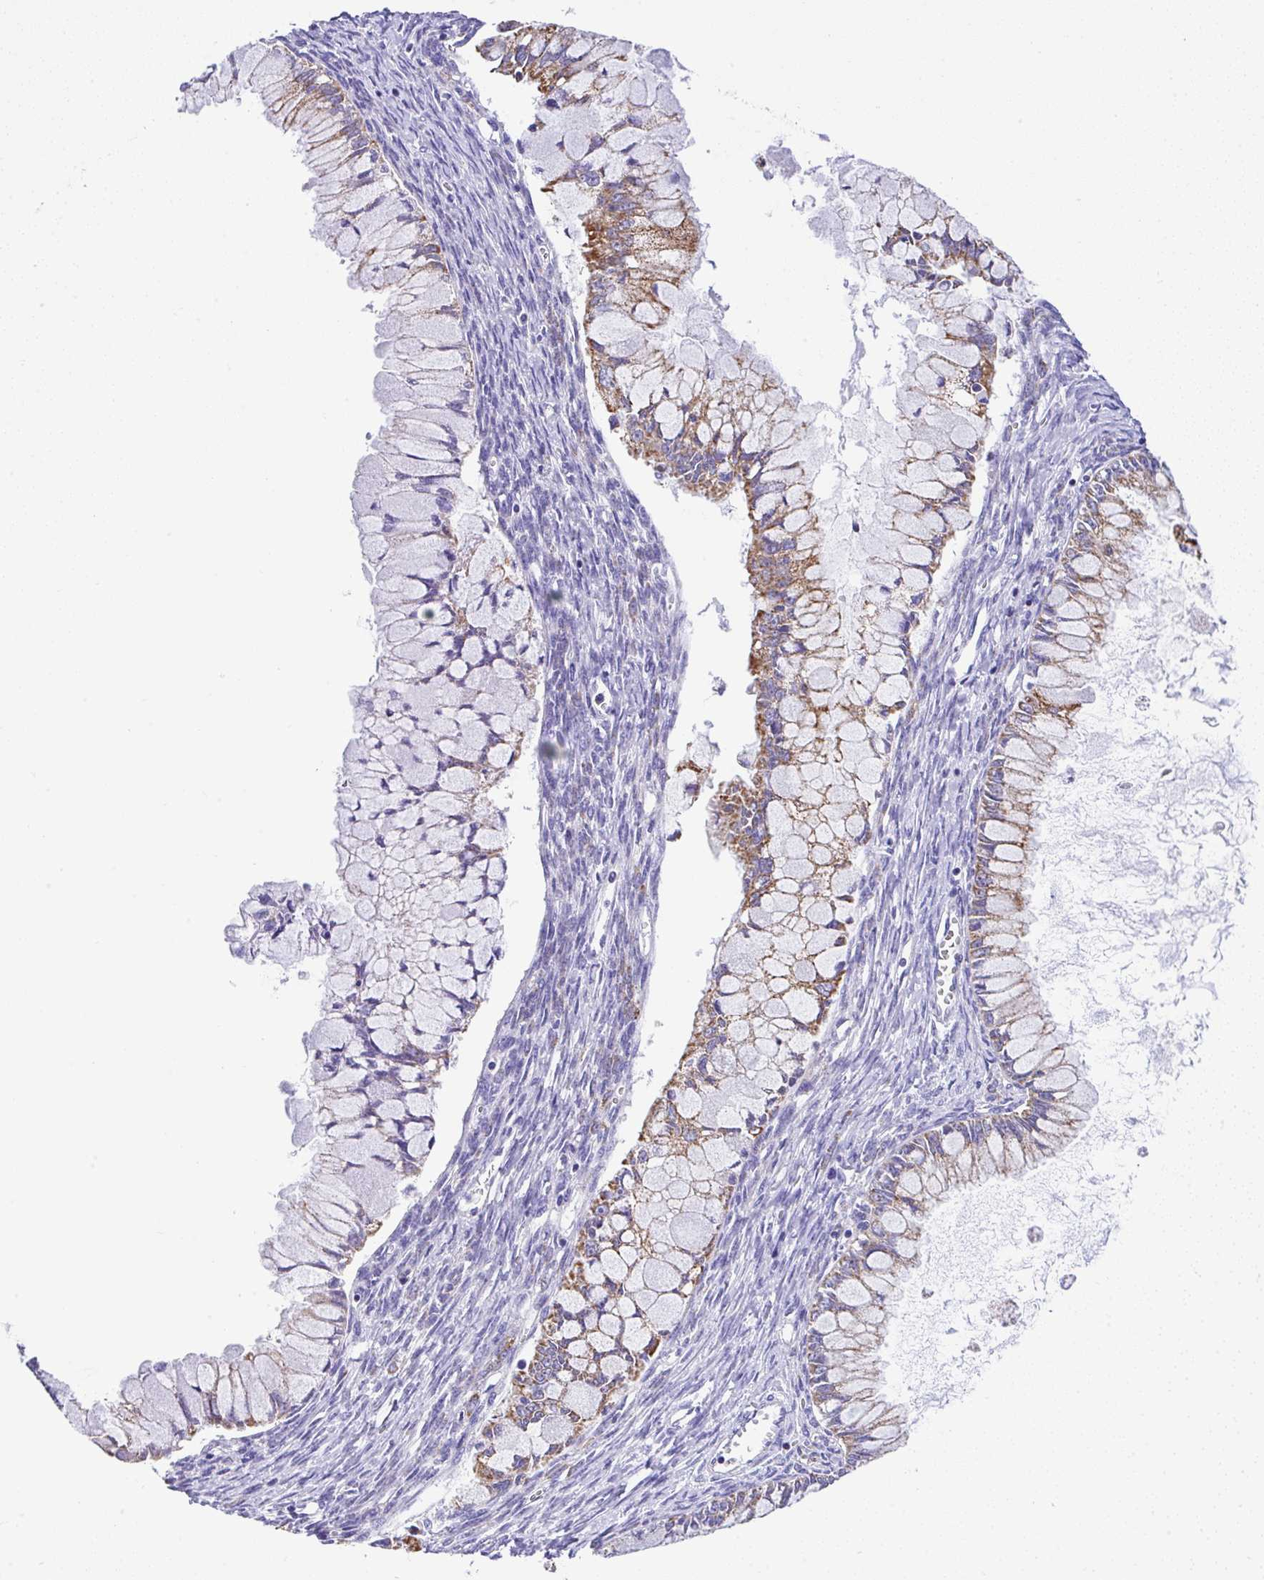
{"staining": {"intensity": "moderate", "quantity": "25%-75%", "location": "cytoplasmic/membranous"}, "tissue": "ovarian cancer", "cell_type": "Tumor cells", "image_type": "cancer", "snomed": [{"axis": "morphology", "description": "Cystadenocarcinoma, mucinous, NOS"}, {"axis": "topography", "description": "Ovary"}], "caption": "A photomicrograph of human mucinous cystadenocarcinoma (ovarian) stained for a protein displays moderate cytoplasmic/membranous brown staining in tumor cells. (IHC, brightfield microscopy, high magnification).", "gene": "SLC13A1", "patient": {"sex": "female", "age": 34}}